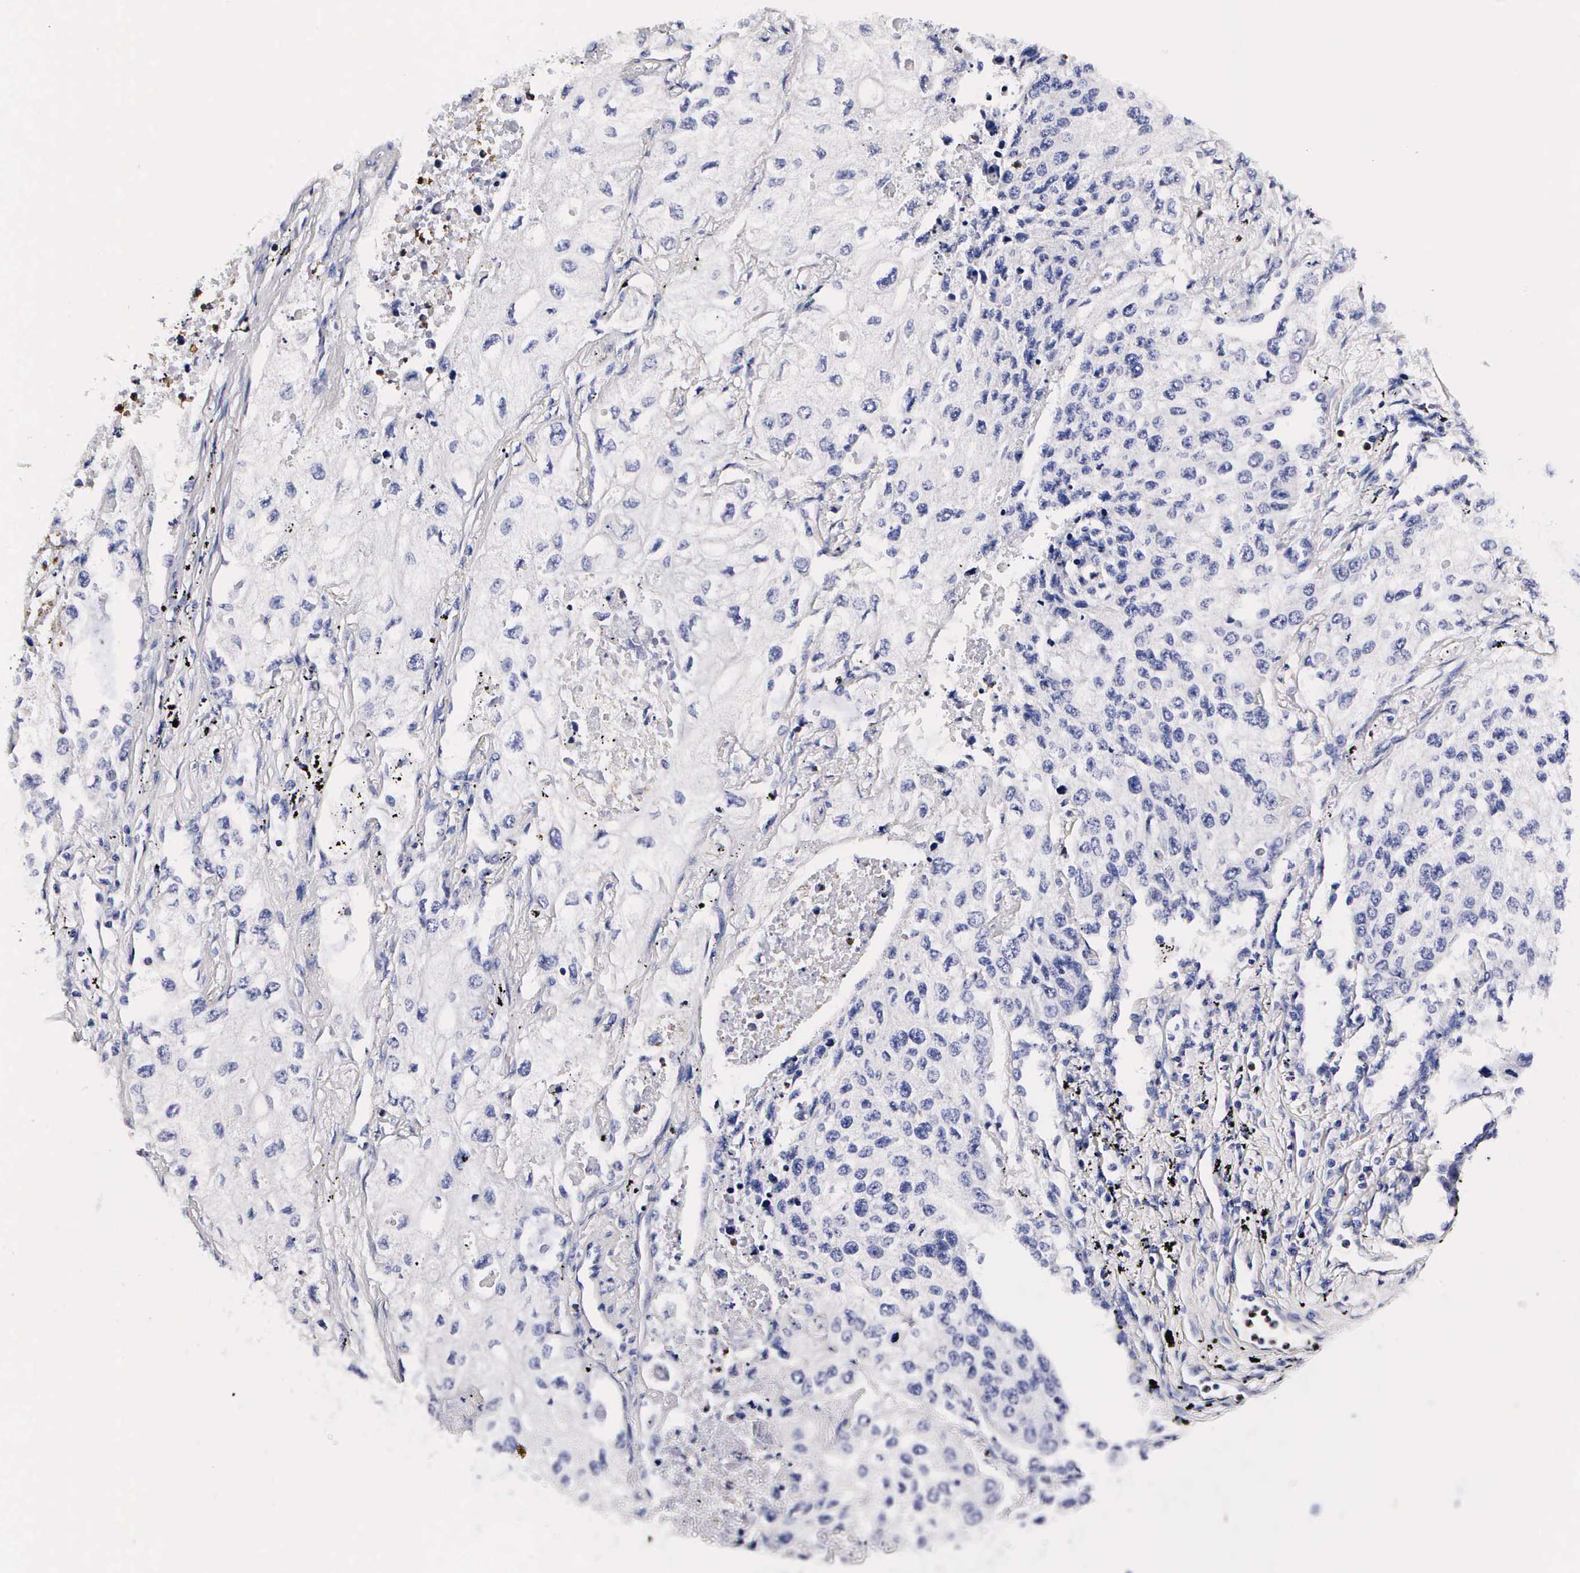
{"staining": {"intensity": "negative", "quantity": "none", "location": "none"}, "tissue": "lung cancer", "cell_type": "Tumor cells", "image_type": "cancer", "snomed": [{"axis": "morphology", "description": "Squamous cell carcinoma, NOS"}, {"axis": "topography", "description": "Lung"}], "caption": "Lung cancer was stained to show a protein in brown. There is no significant positivity in tumor cells. (DAB immunohistochemistry with hematoxylin counter stain).", "gene": "RNASE6", "patient": {"sex": "male", "age": 75}}